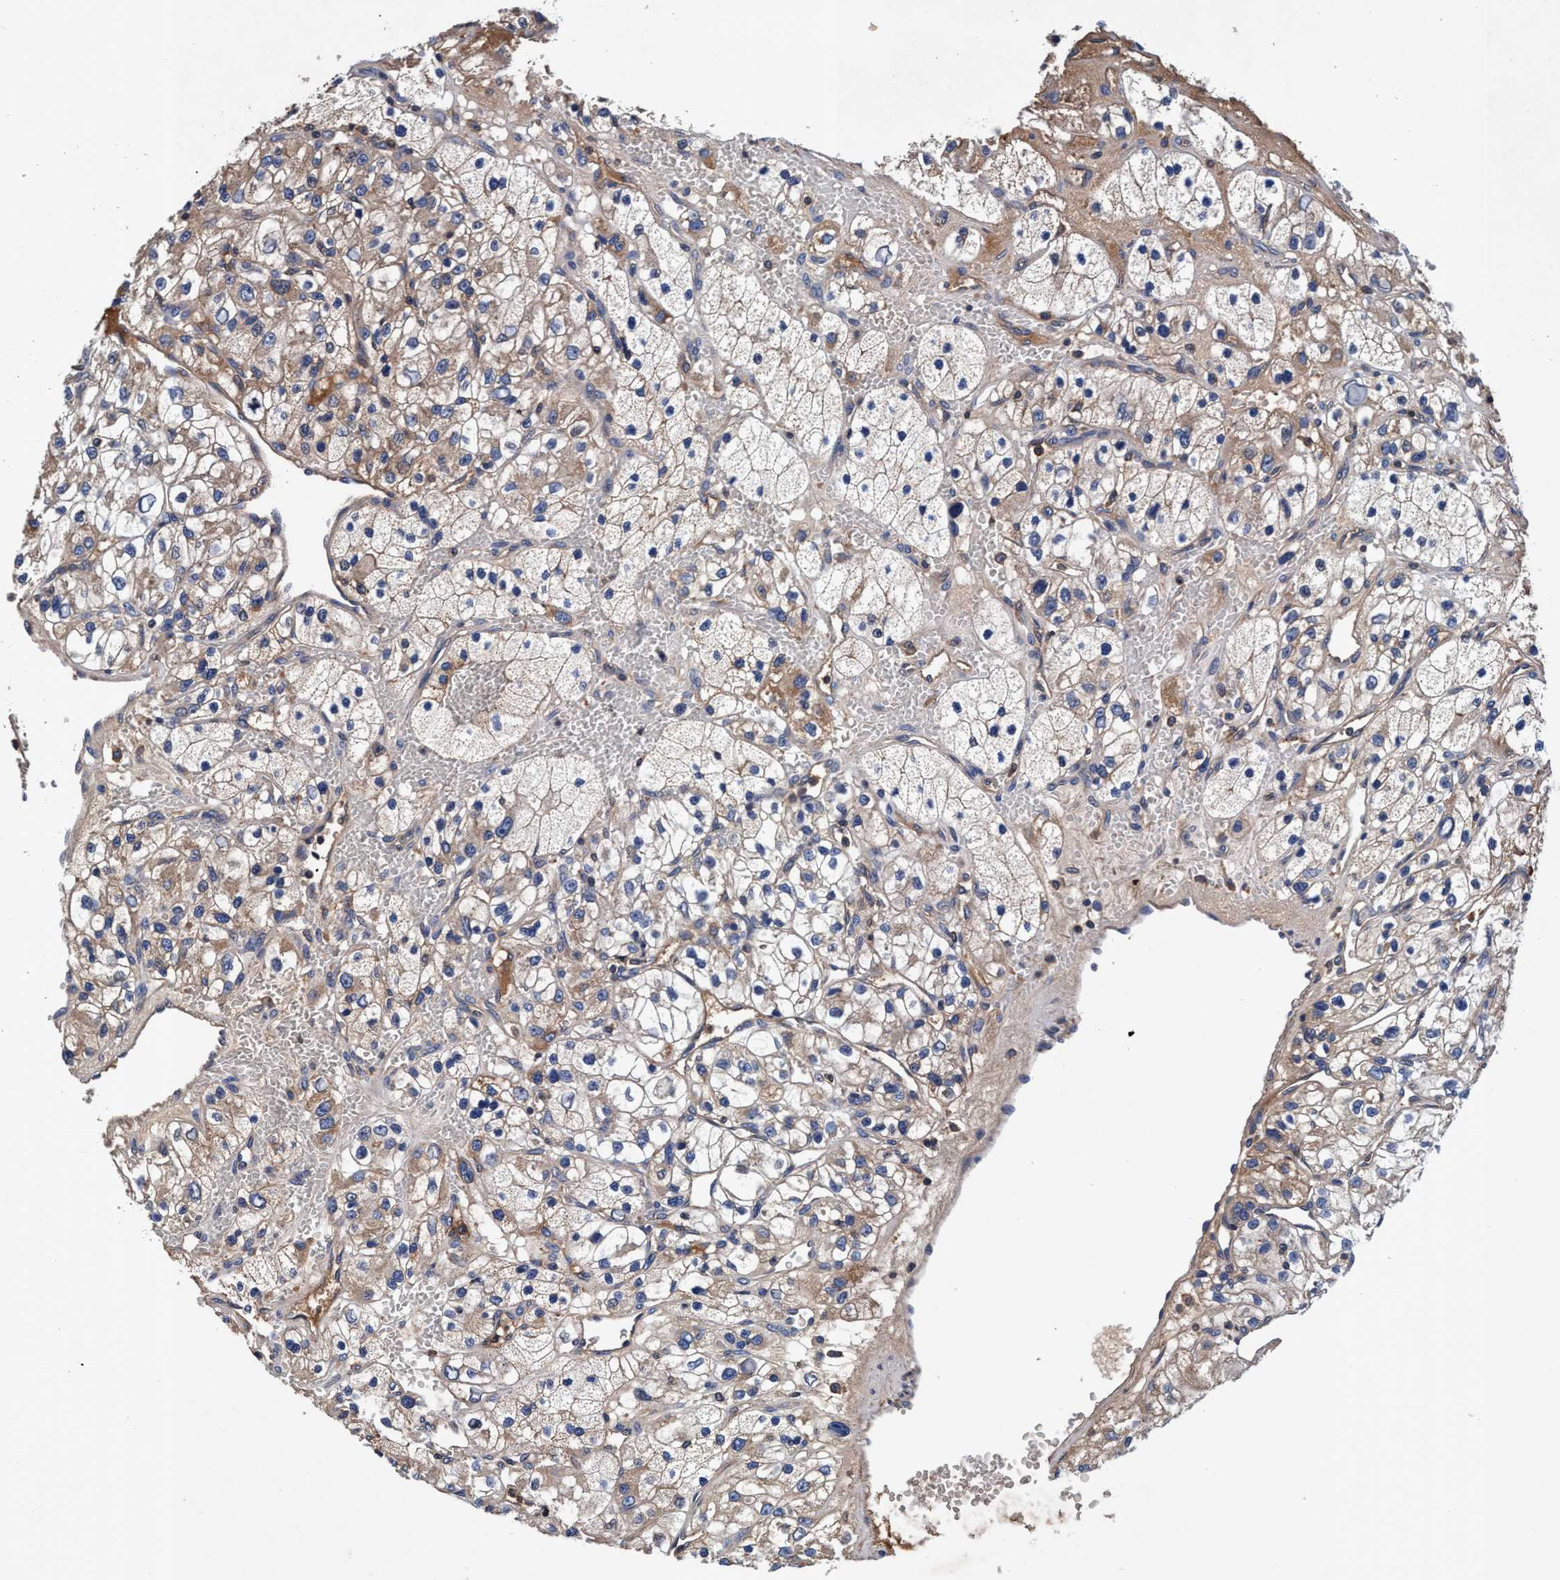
{"staining": {"intensity": "moderate", "quantity": "25%-75%", "location": "cytoplasmic/membranous"}, "tissue": "renal cancer", "cell_type": "Tumor cells", "image_type": "cancer", "snomed": [{"axis": "morphology", "description": "Adenocarcinoma, NOS"}, {"axis": "topography", "description": "Kidney"}], "caption": "Immunohistochemistry (DAB) staining of human renal cancer (adenocarcinoma) reveals moderate cytoplasmic/membranous protein positivity in approximately 25%-75% of tumor cells.", "gene": "RNF208", "patient": {"sex": "female", "age": 57}}